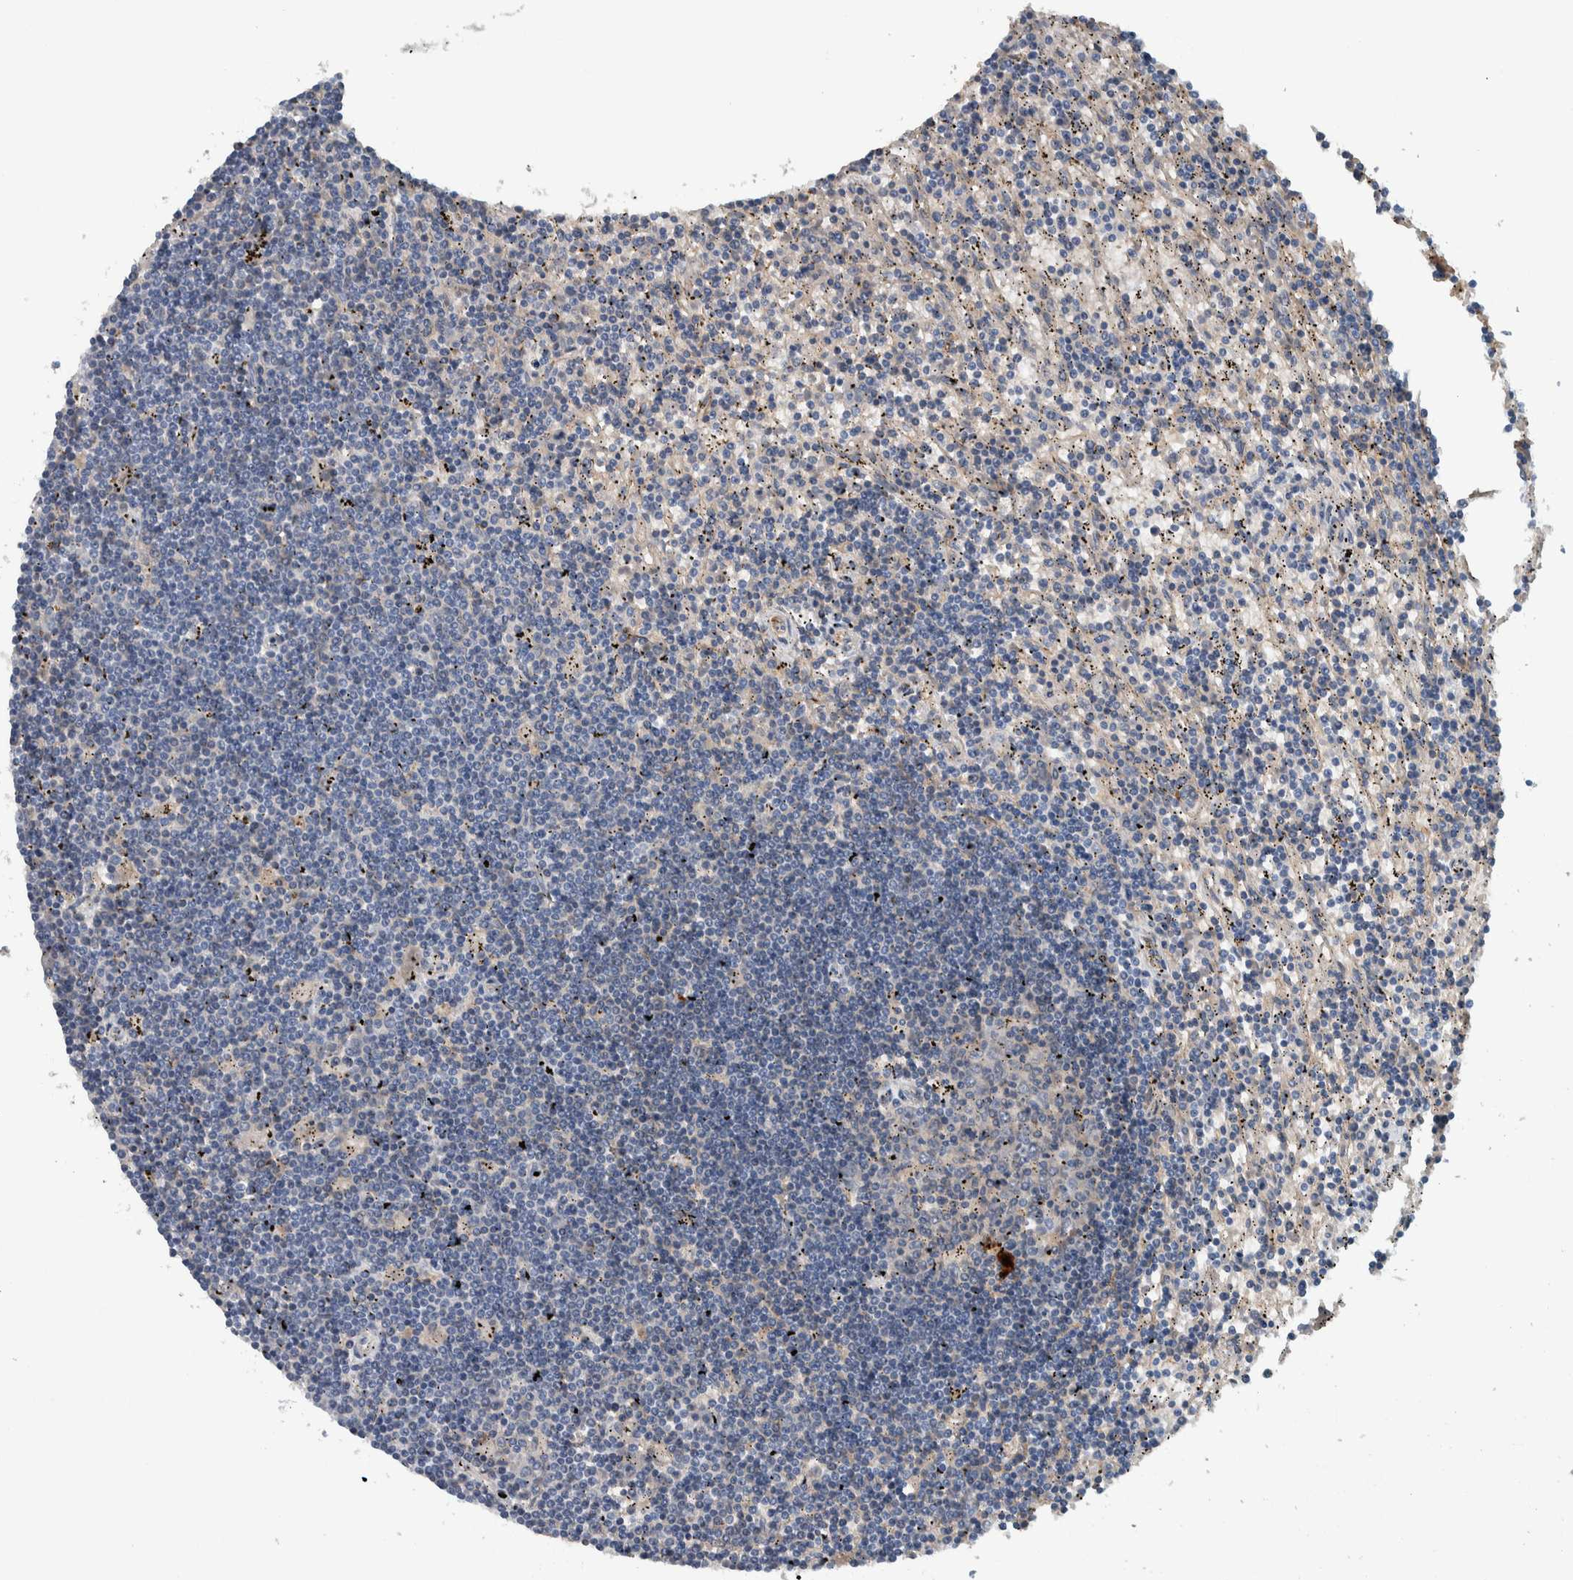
{"staining": {"intensity": "negative", "quantity": "none", "location": "none"}, "tissue": "lymphoma", "cell_type": "Tumor cells", "image_type": "cancer", "snomed": [{"axis": "morphology", "description": "Malignant lymphoma, non-Hodgkin's type, Low grade"}, {"axis": "topography", "description": "Spleen"}], "caption": "A high-resolution photomicrograph shows immunohistochemistry (IHC) staining of low-grade malignant lymphoma, non-Hodgkin's type, which exhibits no significant expression in tumor cells. The staining is performed using DAB (3,3'-diaminobenzidine) brown chromogen with nuclei counter-stained in using hematoxylin.", "gene": "SERPINC1", "patient": {"sex": "male", "age": 76}}